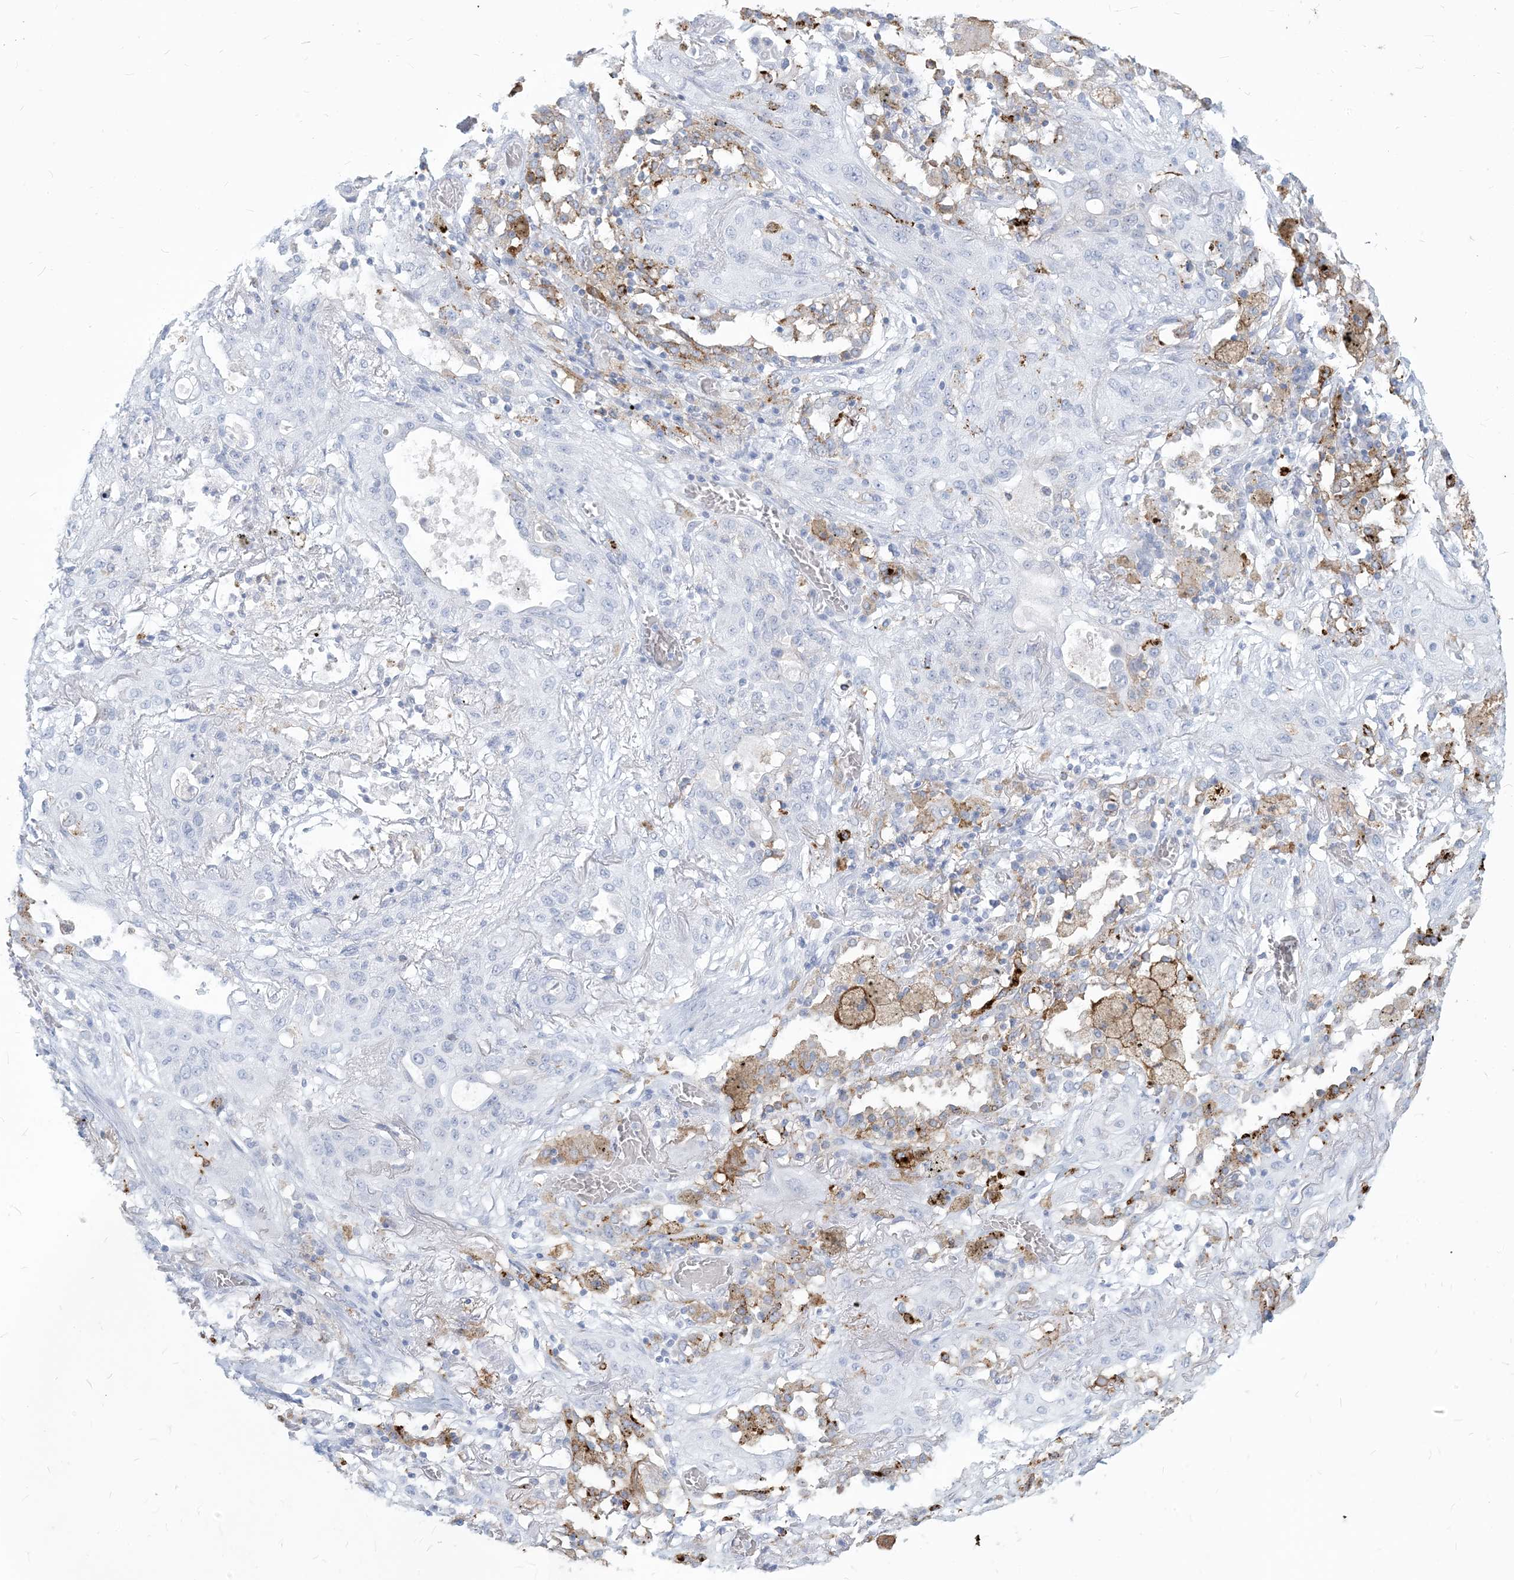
{"staining": {"intensity": "negative", "quantity": "none", "location": "none"}, "tissue": "lung cancer", "cell_type": "Tumor cells", "image_type": "cancer", "snomed": [{"axis": "morphology", "description": "Squamous cell carcinoma, NOS"}, {"axis": "topography", "description": "Lung"}], "caption": "Immunohistochemistry (IHC) histopathology image of neoplastic tissue: lung squamous cell carcinoma stained with DAB (3,3'-diaminobenzidine) displays no significant protein expression in tumor cells.", "gene": "HLA-DRB1", "patient": {"sex": "female", "age": 47}}